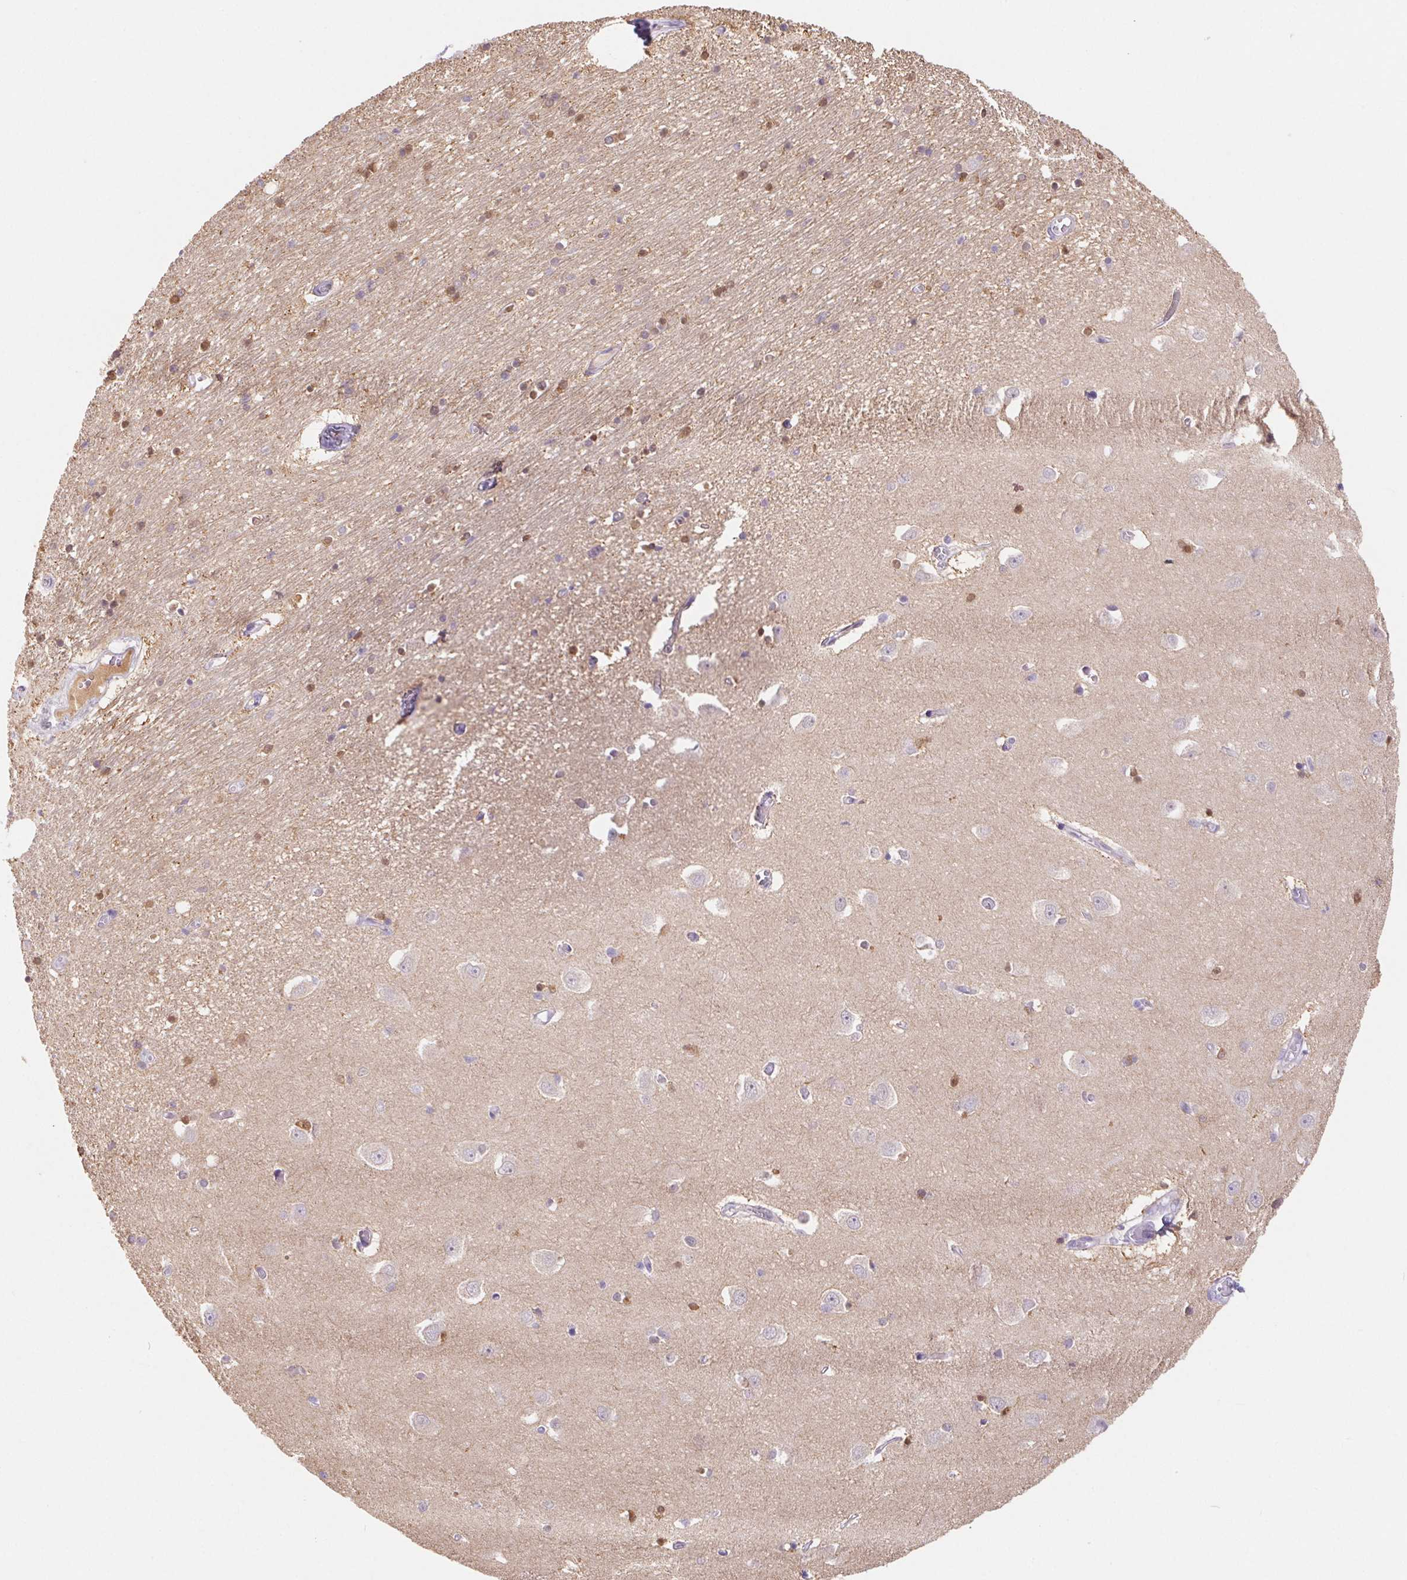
{"staining": {"intensity": "moderate", "quantity": "25%-75%", "location": "cytoplasmic/membranous"}, "tissue": "caudate", "cell_type": "Glial cells", "image_type": "normal", "snomed": [{"axis": "morphology", "description": "Normal tissue, NOS"}, {"axis": "topography", "description": "Lateral ventricle wall"}, {"axis": "topography", "description": "Hippocampus"}], "caption": "This image displays immunohistochemistry staining of unremarkable caudate, with medium moderate cytoplasmic/membranous staining in about 25%-75% of glial cells.", "gene": "PNLIP", "patient": {"sex": "female", "age": 63}}